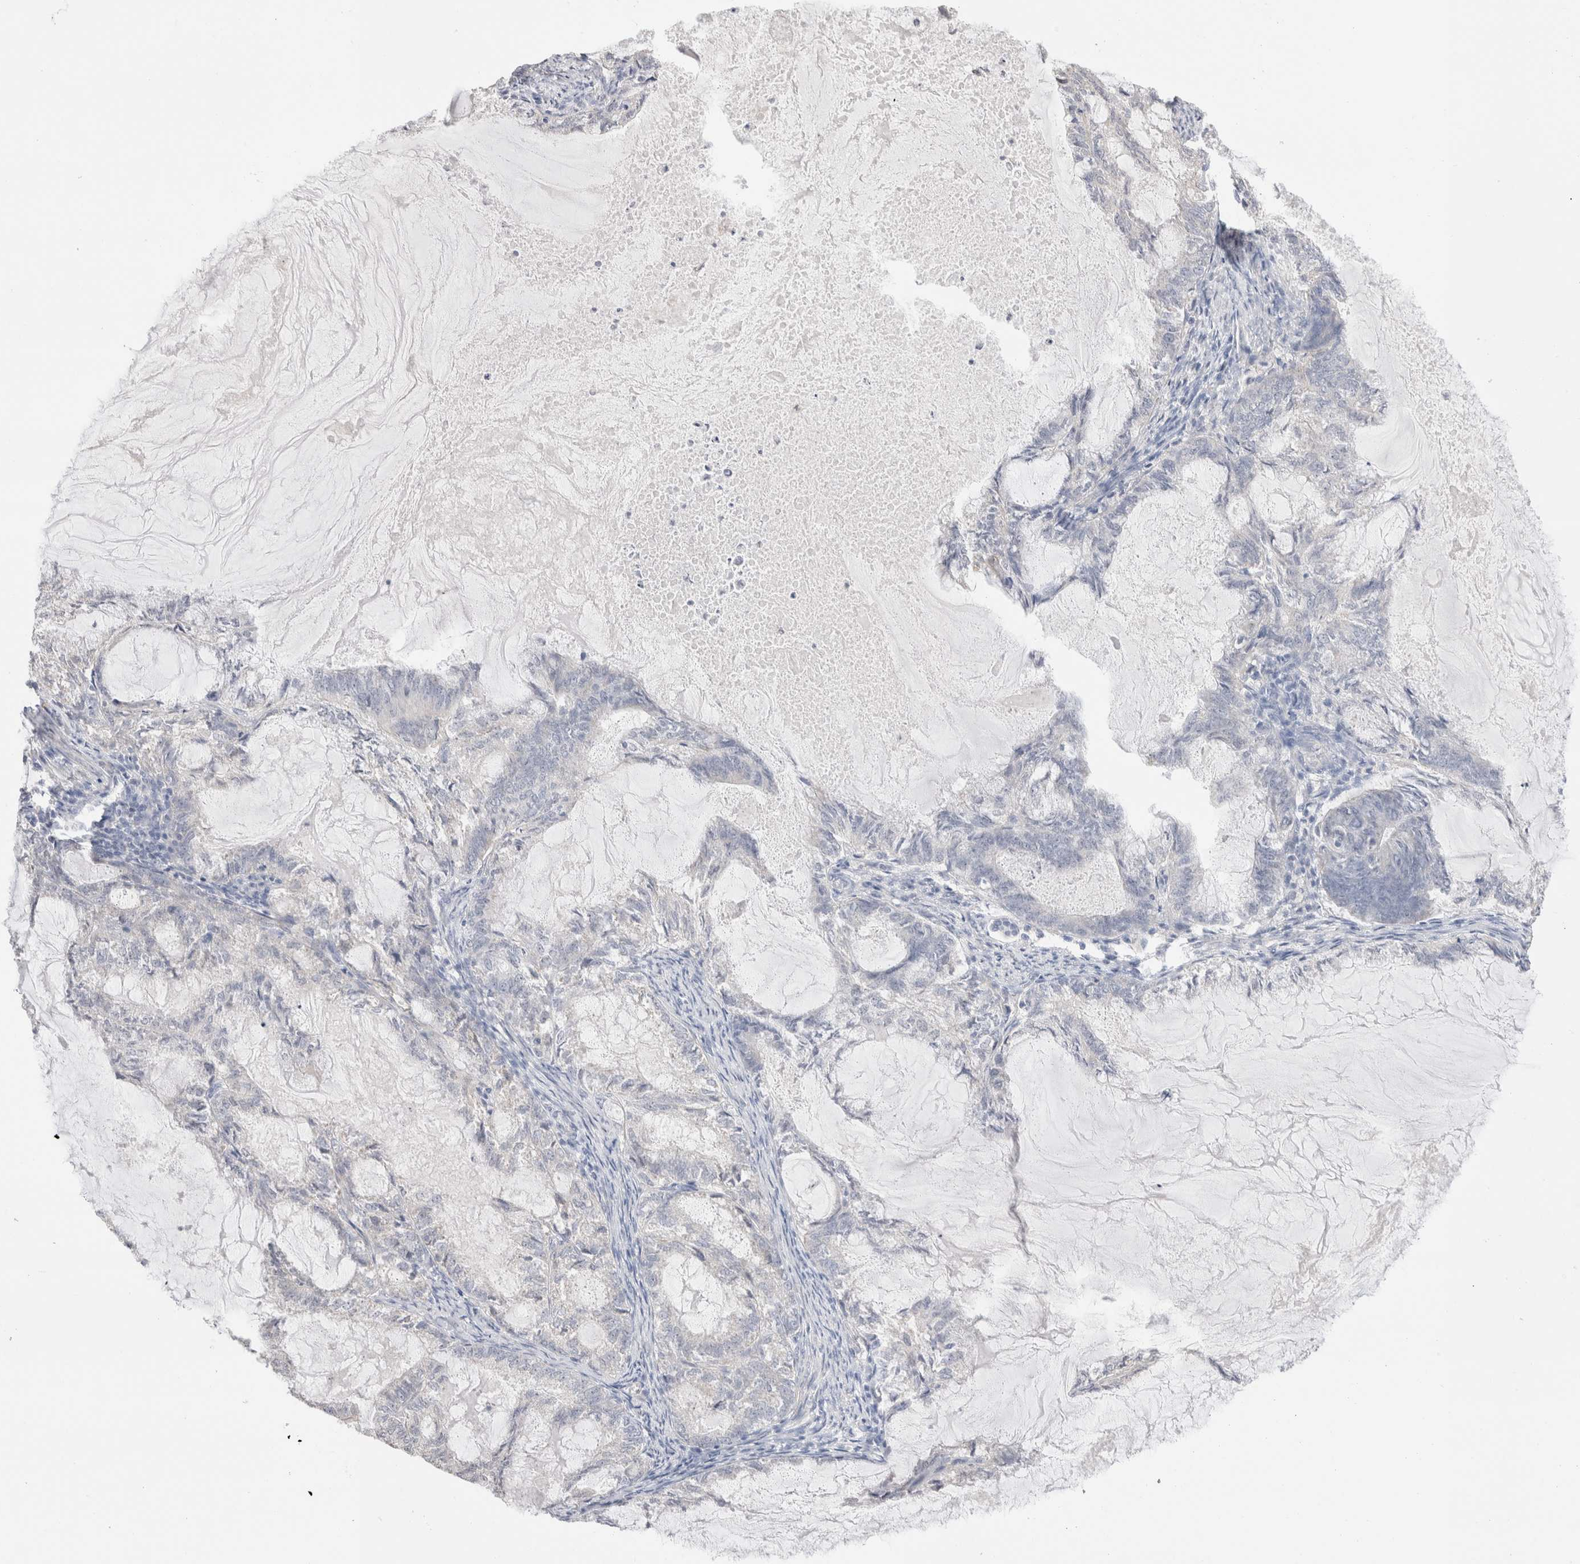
{"staining": {"intensity": "negative", "quantity": "none", "location": "none"}, "tissue": "endometrial cancer", "cell_type": "Tumor cells", "image_type": "cancer", "snomed": [{"axis": "morphology", "description": "Adenocarcinoma, NOS"}, {"axis": "topography", "description": "Endometrium"}], "caption": "This is an IHC photomicrograph of adenocarcinoma (endometrial). There is no expression in tumor cells.", "gene": "DMD", "patient": {"sex": "female", "age": 86}}